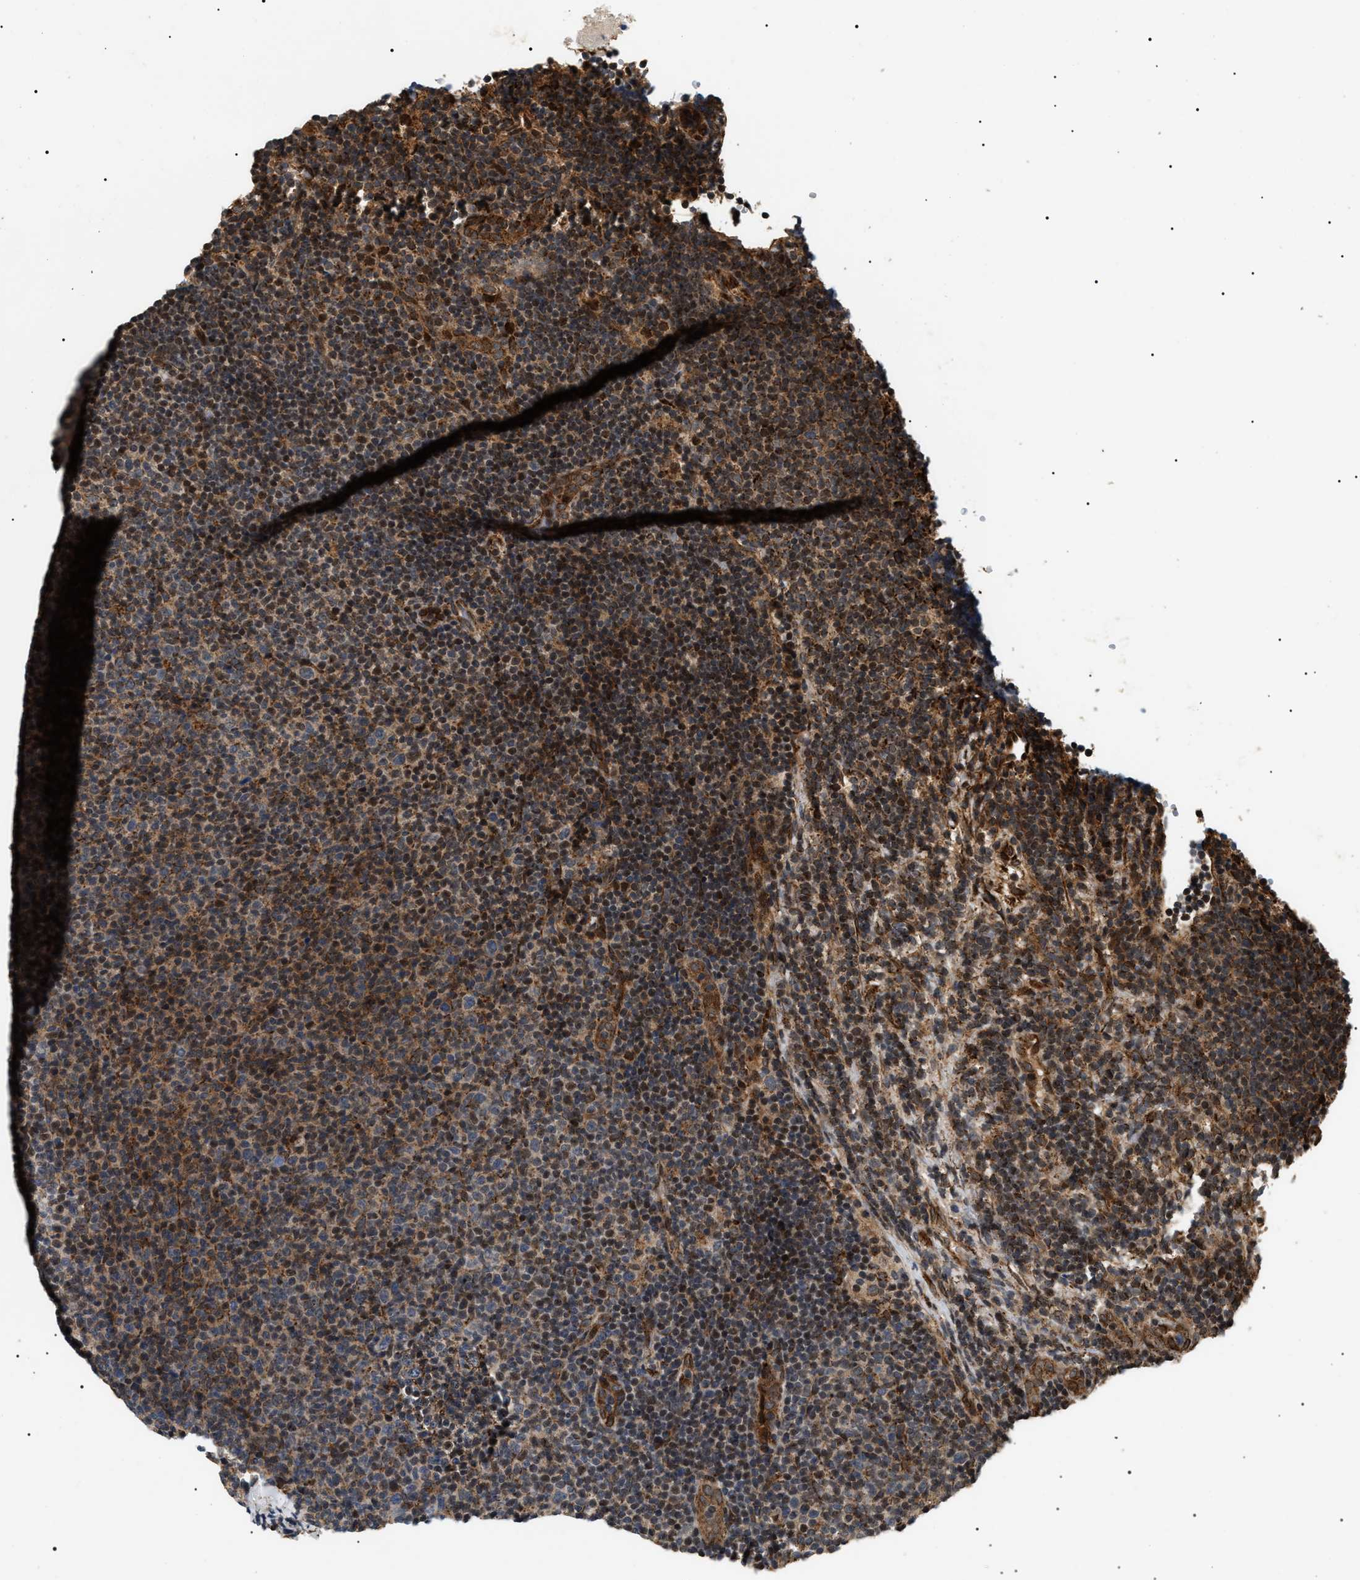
{"staining": {"intensity": "strong", "quantity": "25%-75%", "location": "cytoplasmic/membranous,nuclear"}, "tissue": "lymphoma", "cell_type": "Tumor cells", "image_type": "cancer", "snomed": [{"axis": "morphology", "description": "Malignant lymphoma, non-Hodgkin's type, Low grade"}, {"axis": "topography", "description": "Lymph node"}], "caption": "The histopathology image reveals immunohistochemical staining of malignant lymphoma, non-Hodgkin's type (low-grade). There is strong cytoplasmic/membranous and nuclear positivity is present in about 25%-75% of tumor cells.", "gene": "ZBTB26", "patient": {"sex": "male", "age": 66}}